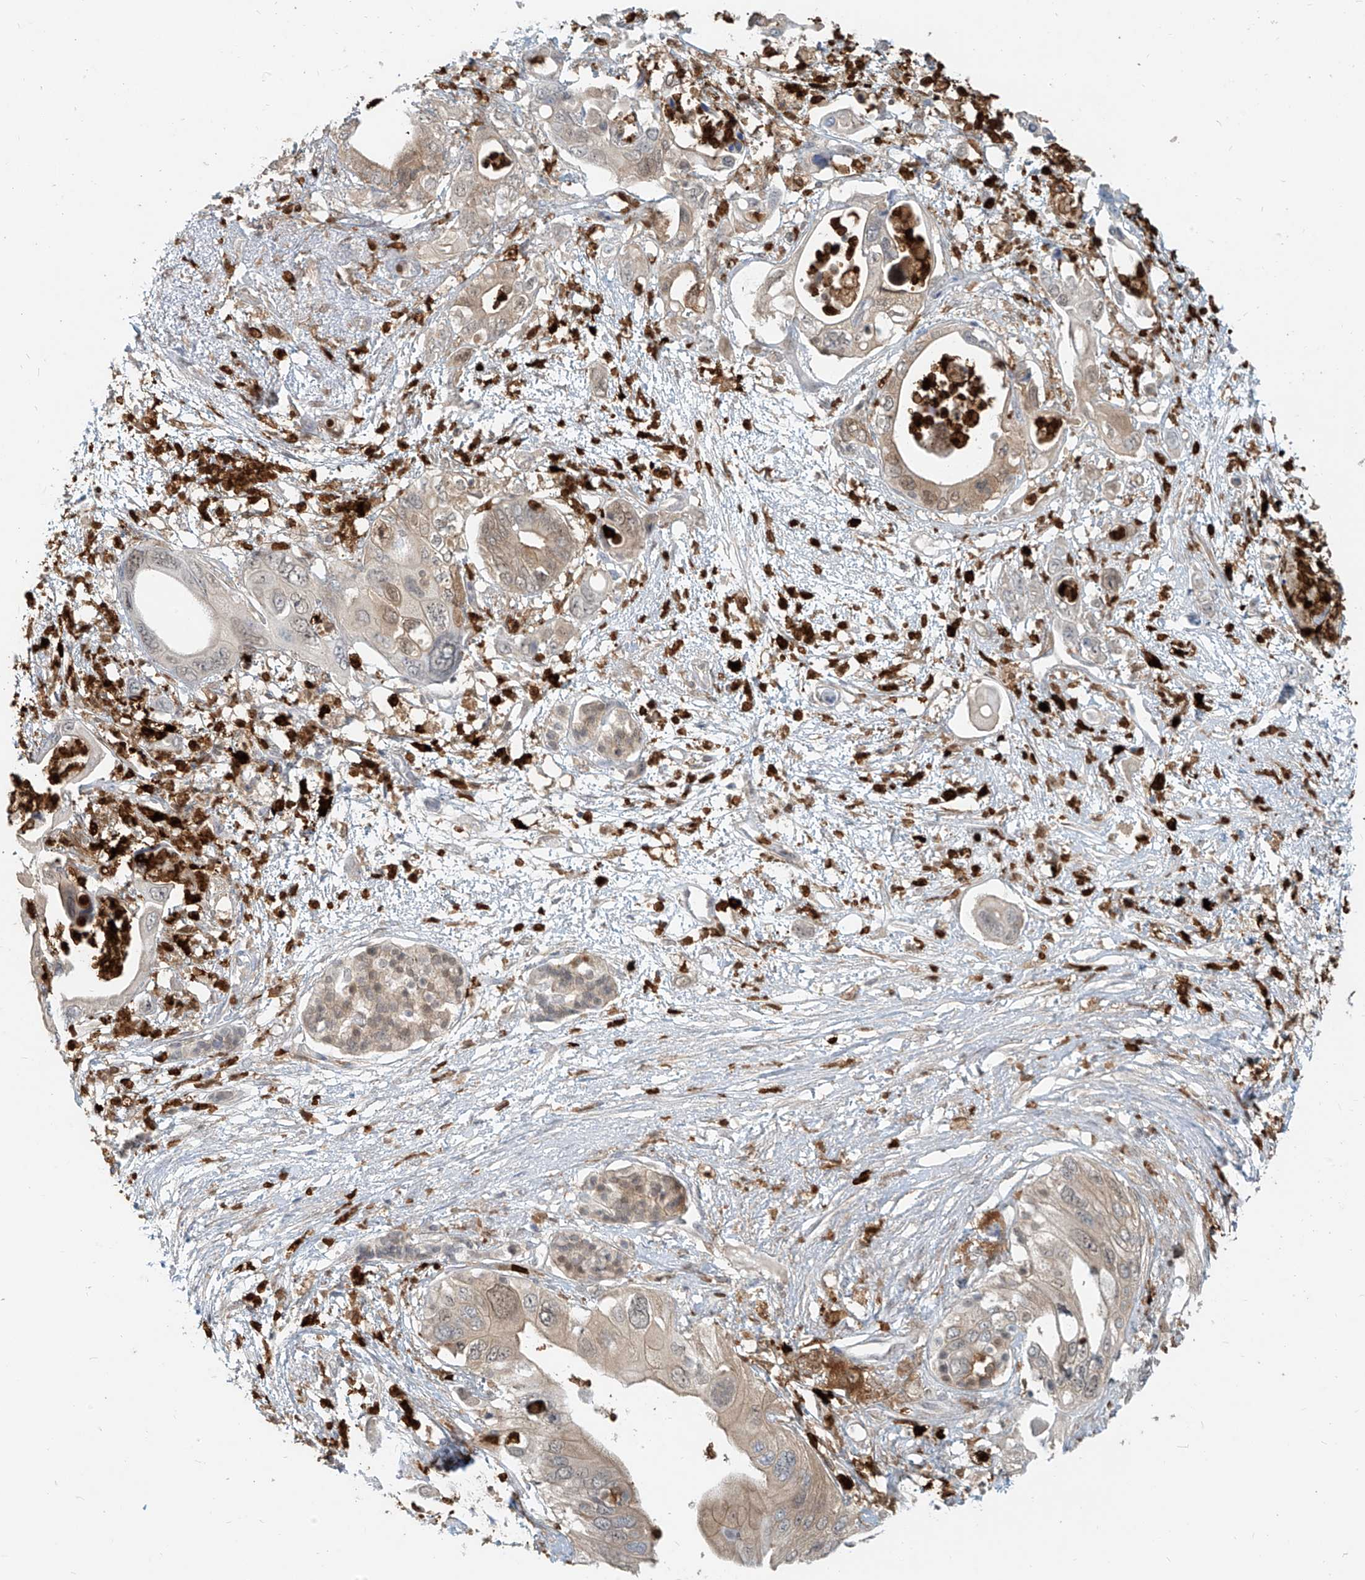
{"staining": {"intensity": "weak", "quantity": "25%-75%", "location": "cytoplasmic/membranous,nuclear"}, "tissue": "pancreatic cancer", "cell_type": "Tumor cells", "image_type": "cancer", "snomed": [{"axis": "morphology", "description": "Adenocarcinoma, NOS"}, {"axis": "topography", "description": "Pancreas"}], "caption": "Brown immunohistochemical staining in human adenocarcinoma (pancreatic) displays weak cytoplasmic/membranous and nuclear expression in approximately 25%-75% of tumor cells.", "gene": "PGD", "patient": {"sex": "male", "age": 66}}